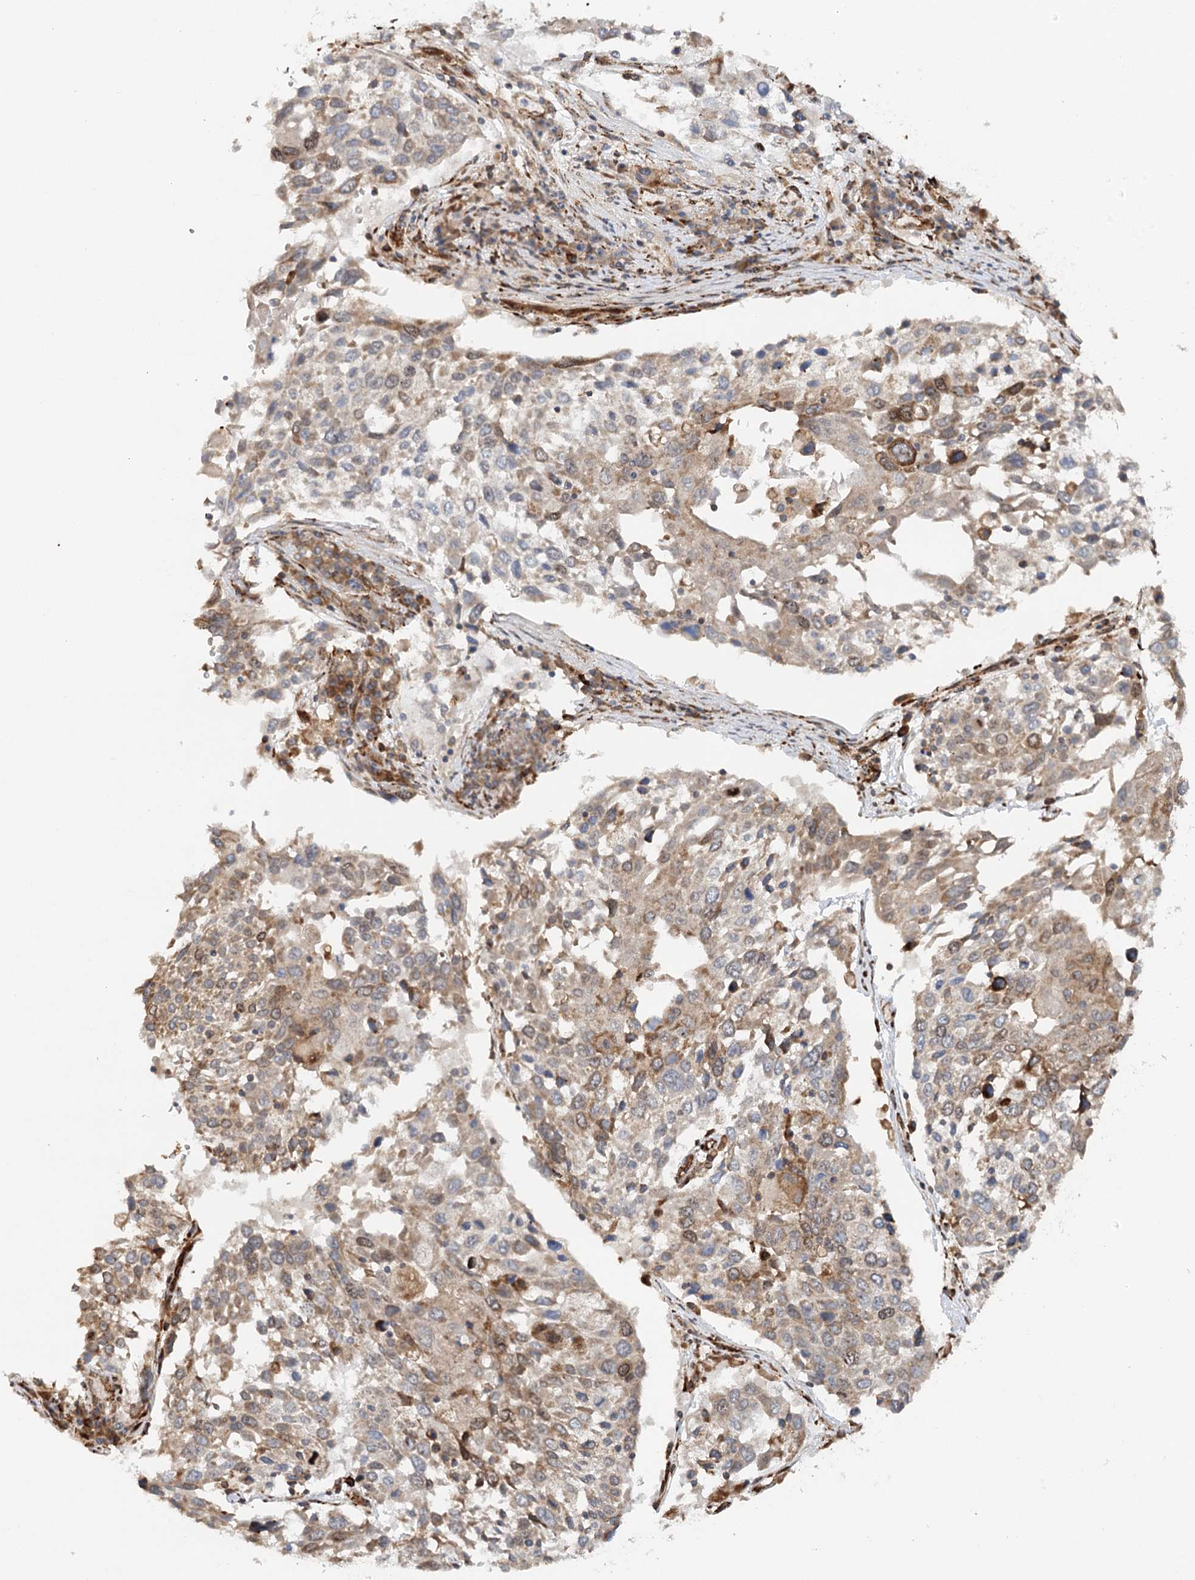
{"staining": {"intensity": "moderate", "quantity": ">75%", "location": "cytoplasmic/membranous"}, "tissue": "lung cancer", "cell_type": "Tumor cells", "image_type": "cancer", "snomed": [{"axis": "morphology", "description": "Squamous cell carcinoma, NOS"}, {"axis": "topography", "description": "Lung"}], "caption": "Brown immunohistochemical staining in human squamous cell carcinoma (lung) demonstrates moderate cytoplasmic/membranous staining in approximately >75% of tumor cells.", "gene": "MKNK1", "patient": {"sex": "male", "age": 65}}